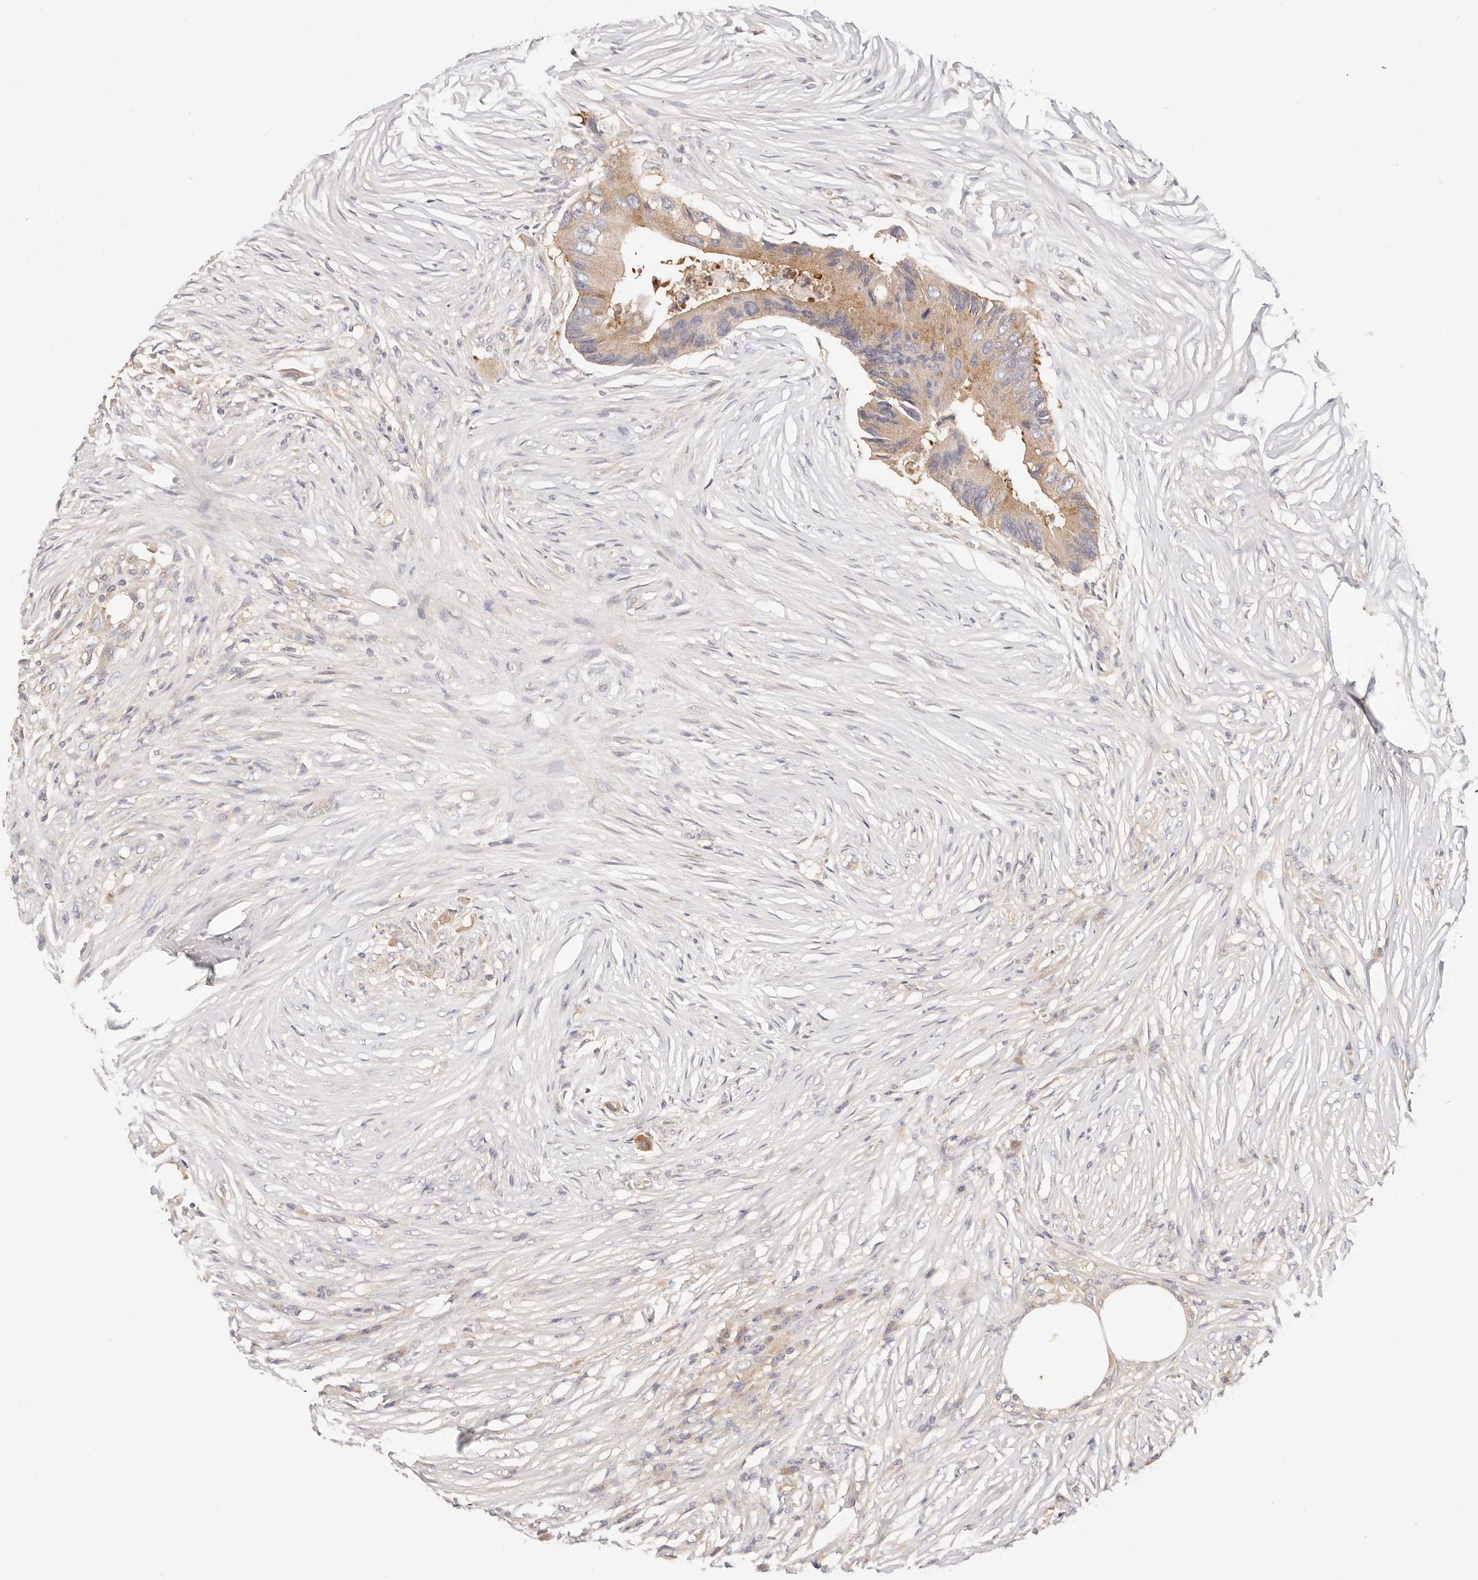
{"staining": {"intensity": "moderate", "quantity": ">75%", "location": "cytoplasmic/membranous"}, "tissue": "colorectal cancer", "cell_type": "Tumor cells", "image_type": "cancer", "snomed": [{"axis": "morphology", "description": "Adenocarcinoma, NOS"}, {"axis": "topography", "description": "Colon"}], "caption": "Adenocarcinoma (colorectal) stained for a protein reveals moderate cytoplasmic/membranous positivity in tumor cells. (DAB (3,3'-diaminobenzidine) = brown stain, brightfield microscopy at high magnification).", "gene": "KCMF1", "patient": {"sex": "male", "age": 71}}